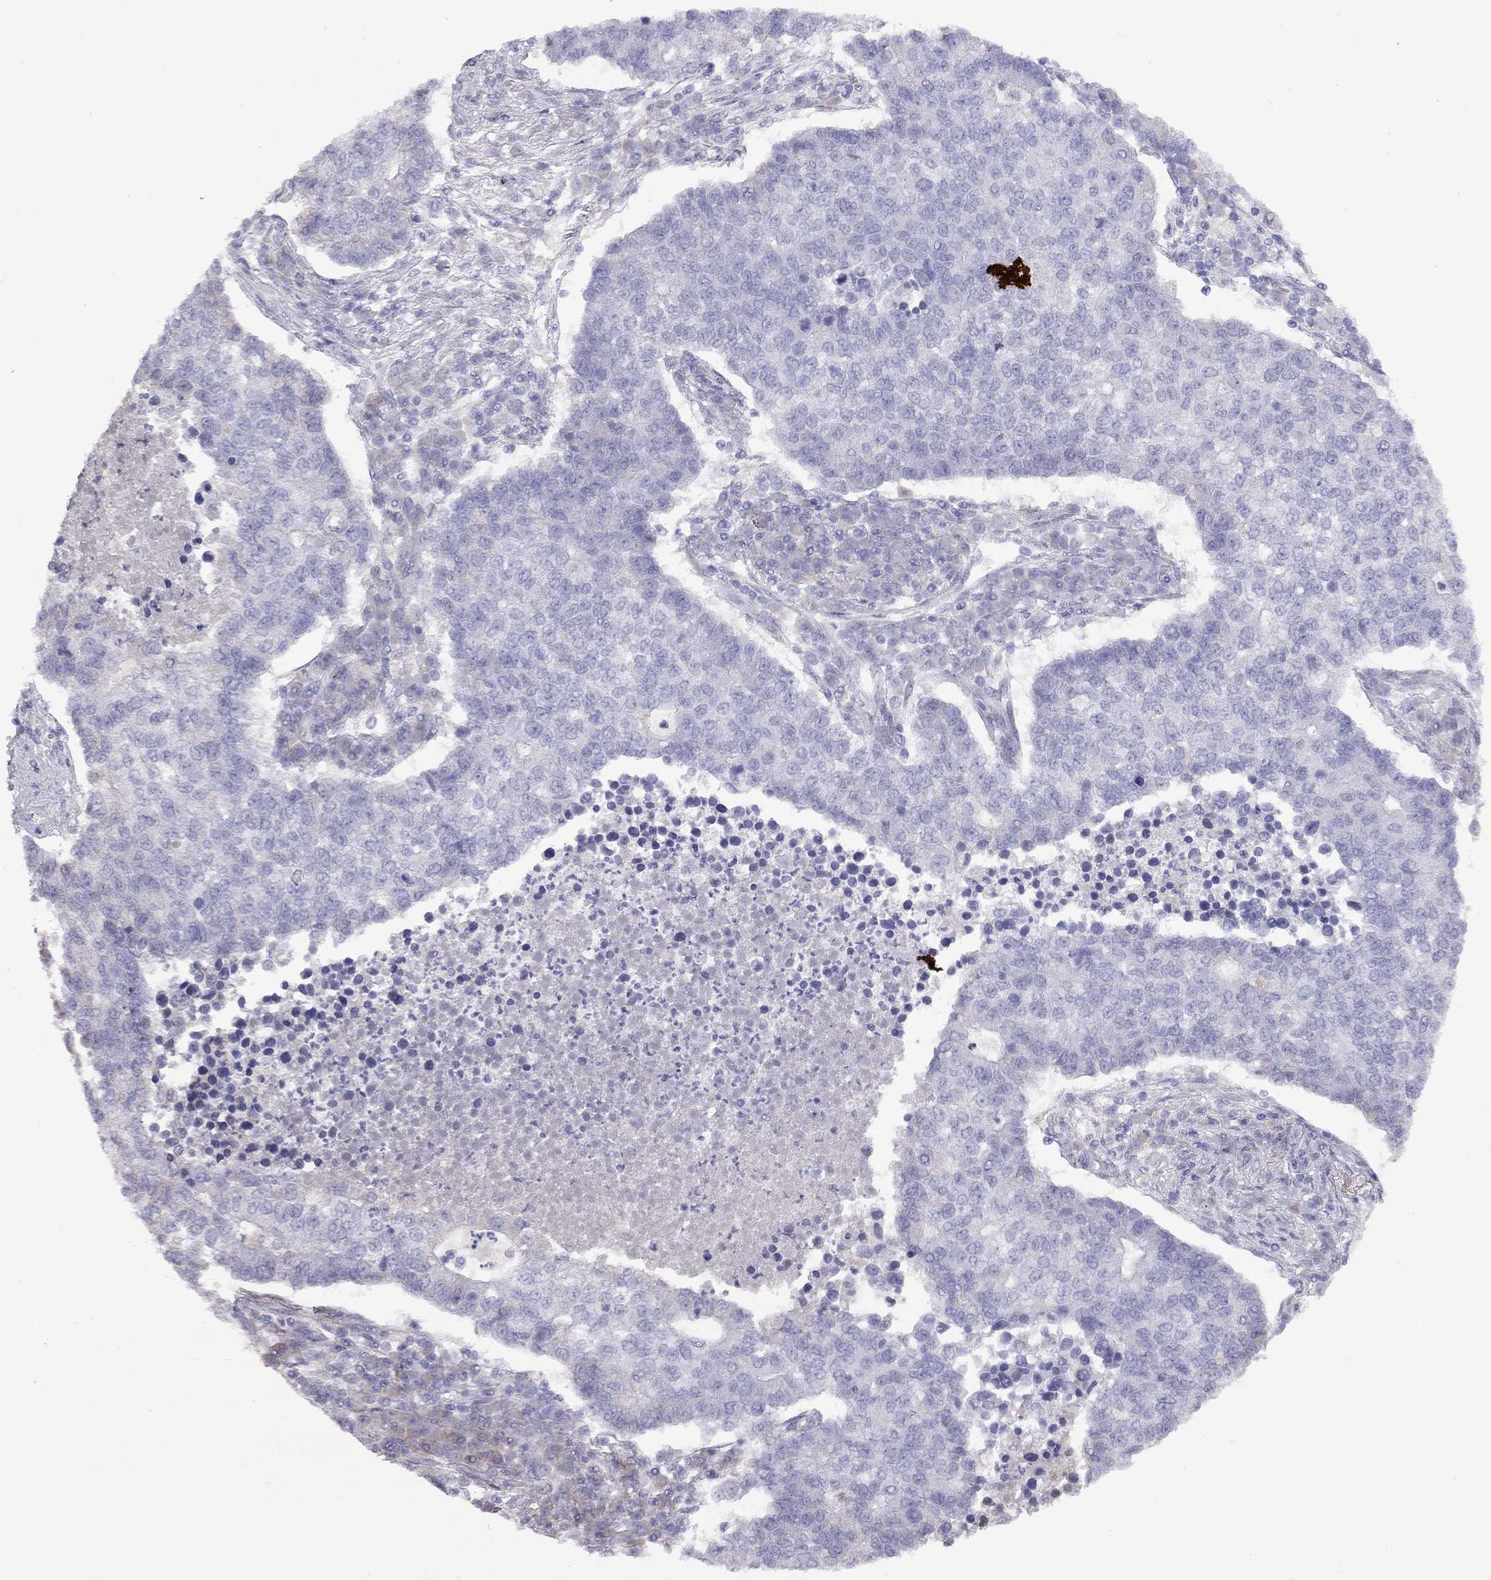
{"staining": {"intensity": "negative", "quantity": "none", "location": "none"}, "tissue": "lung cancer", "cell_type": "Tumor cells", "image_type": "cancer", "snomed": [{"axis": "morphology", "description": "Adenocarcinoma, NOS"}, {"axis": "topography", "description": "Lung"}], "caption": "The IHC photomicrograph has no significant staining in tumor cells of lung cancer (adenocarcinoma) tissue. (Stains: DAB (3,3'-diaminobenzidine) immunohistochemistry with hematoxylin counter stain, Microscopy: brightfield microscopy at high magnification).", "gene": "CPNE4", "patient": {"sex": "male", "age": 57}}